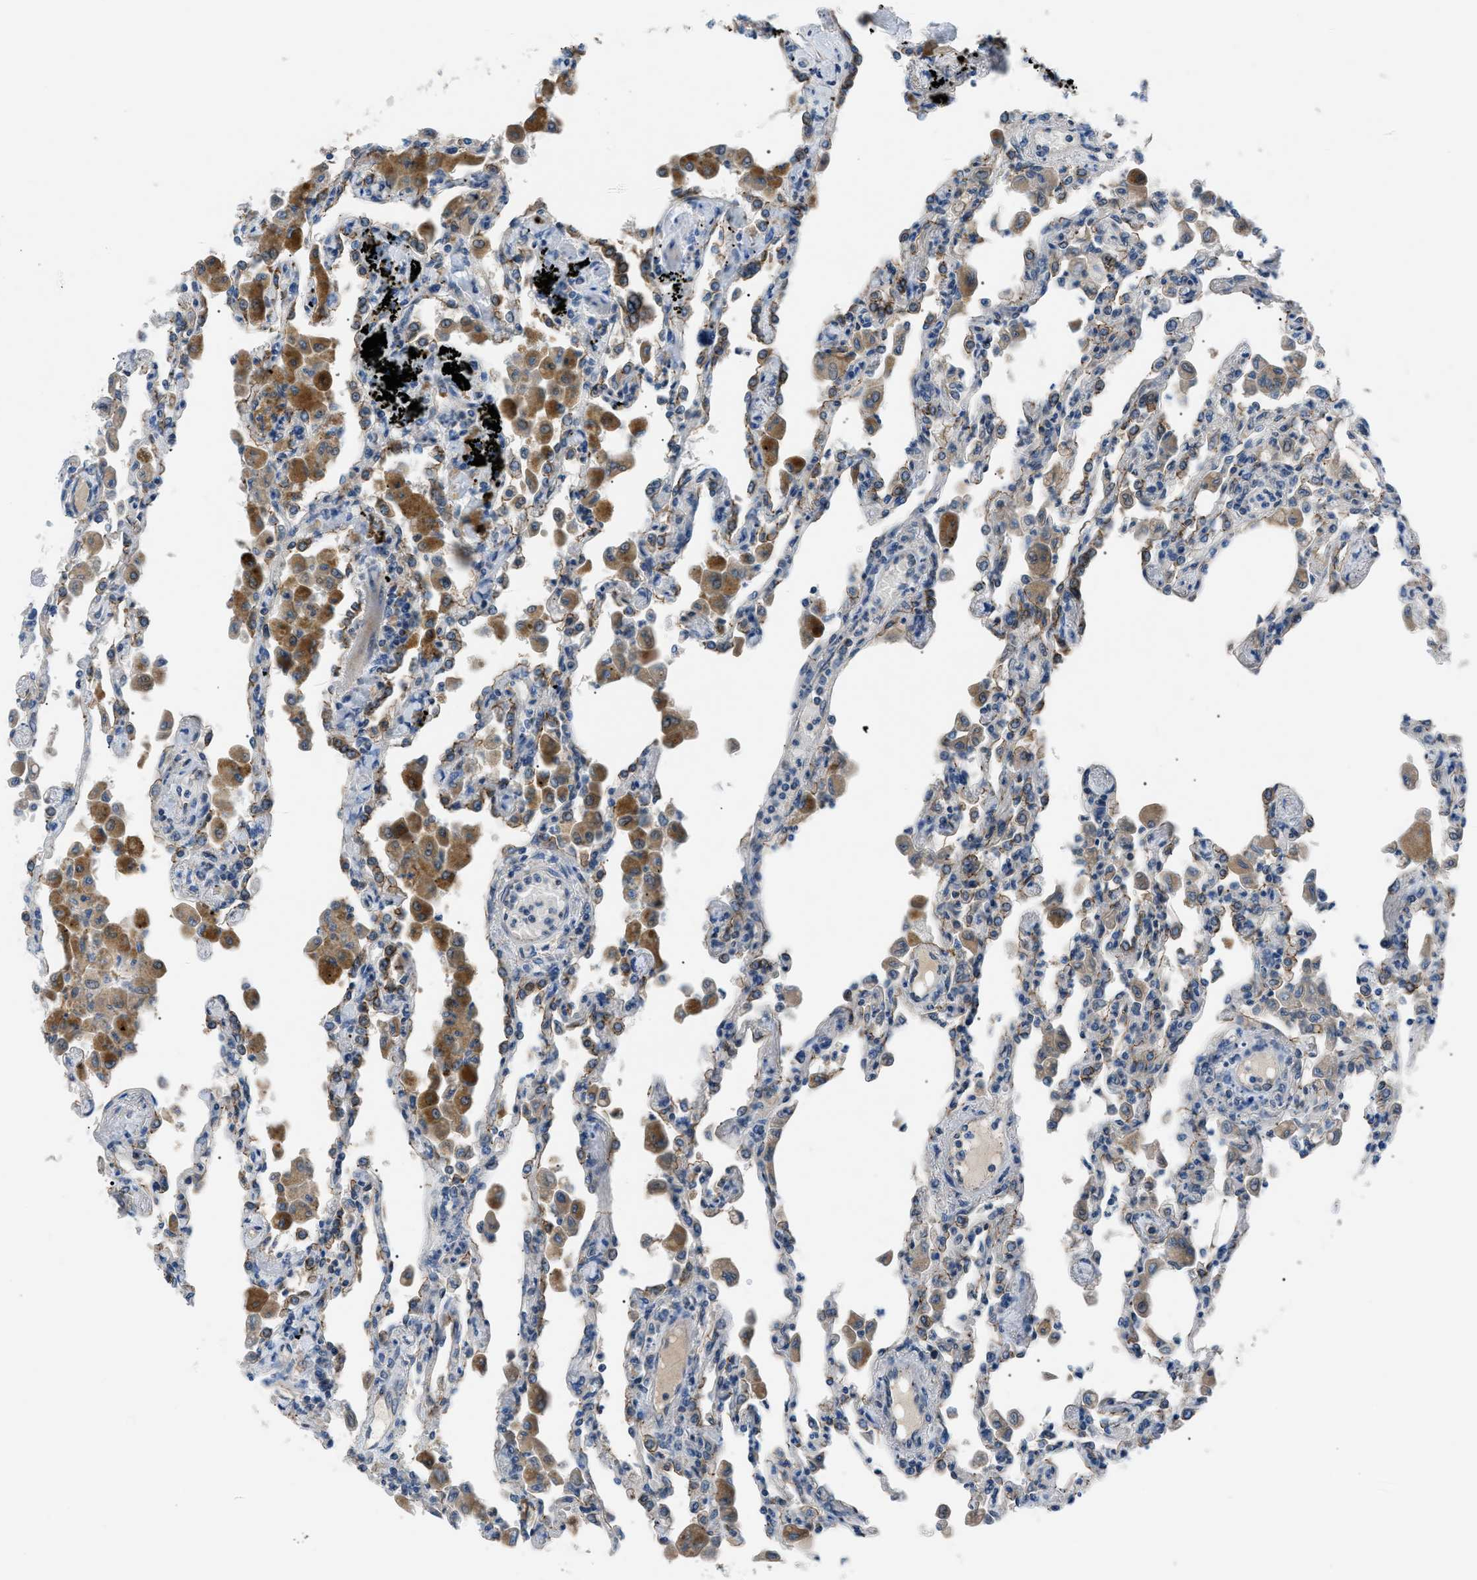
{"staining": {"intensity": "moderate", "quantity": "<25%", "location": "cytoplasmic/membranous"}, "tissue": "lung", "cell_type": "Alveolar cells", "image_type": "normal", "snomed": [{"axis": "morphology", "description": "Normal tissue, NOS"}, {"axis": "topography", "description": "Bronchus"}, {"axis": "topography", "description": "Lung"}], "caption": "Immunohistochemical staining of unremarkable lung demonstrates <25% levels of moderate cytoplasmic/membranous protein expression in approximately <25% of alveolar cells.", "gene": "ZDHHC24", "patient": {"sex": "female", "age": 49}}